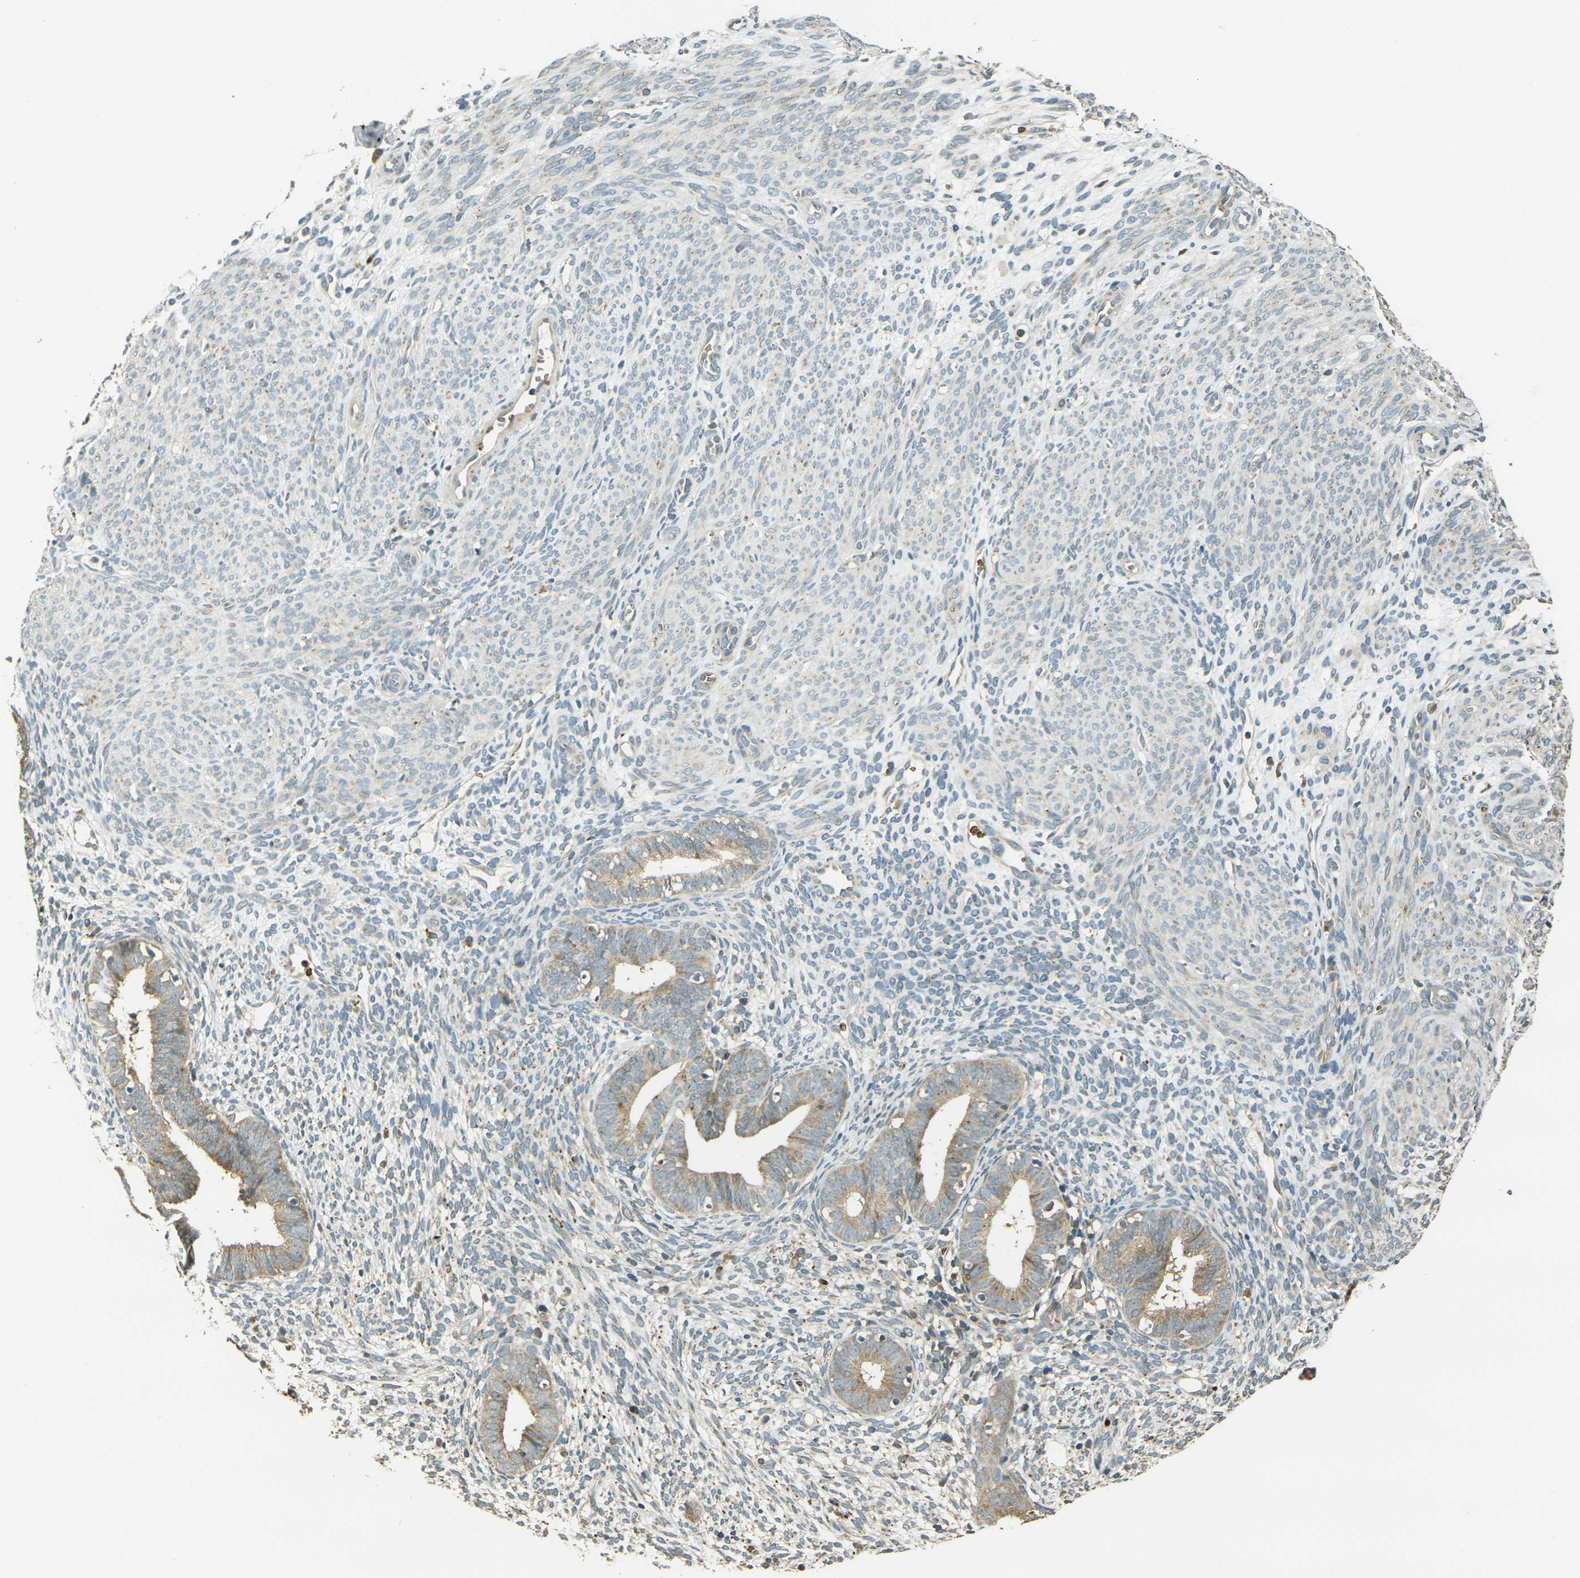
{"staining": {"intensity": "negative", "quantity": "none", "location": "none"}, "tissue": "endometrium", "cell_type": "Cells in endometrial stroma", "image_type": "normal", "snomed": [{"axis": "morphology", "description": "Normal tissue, NOS"}, {"axis": "morphology", "description": "Adenocarcinoma, NOS"}, {"axis": "topography", "description": "Endometrium"}, {"axis": "topography", "description": "Ovary"}], "caption": "Human endometrium stained for a protein using IHC demonstrates no staining in cells in endometrial stroma.", "gene": "TOR1A", "patient": {"sex": "female", "age": 68}}